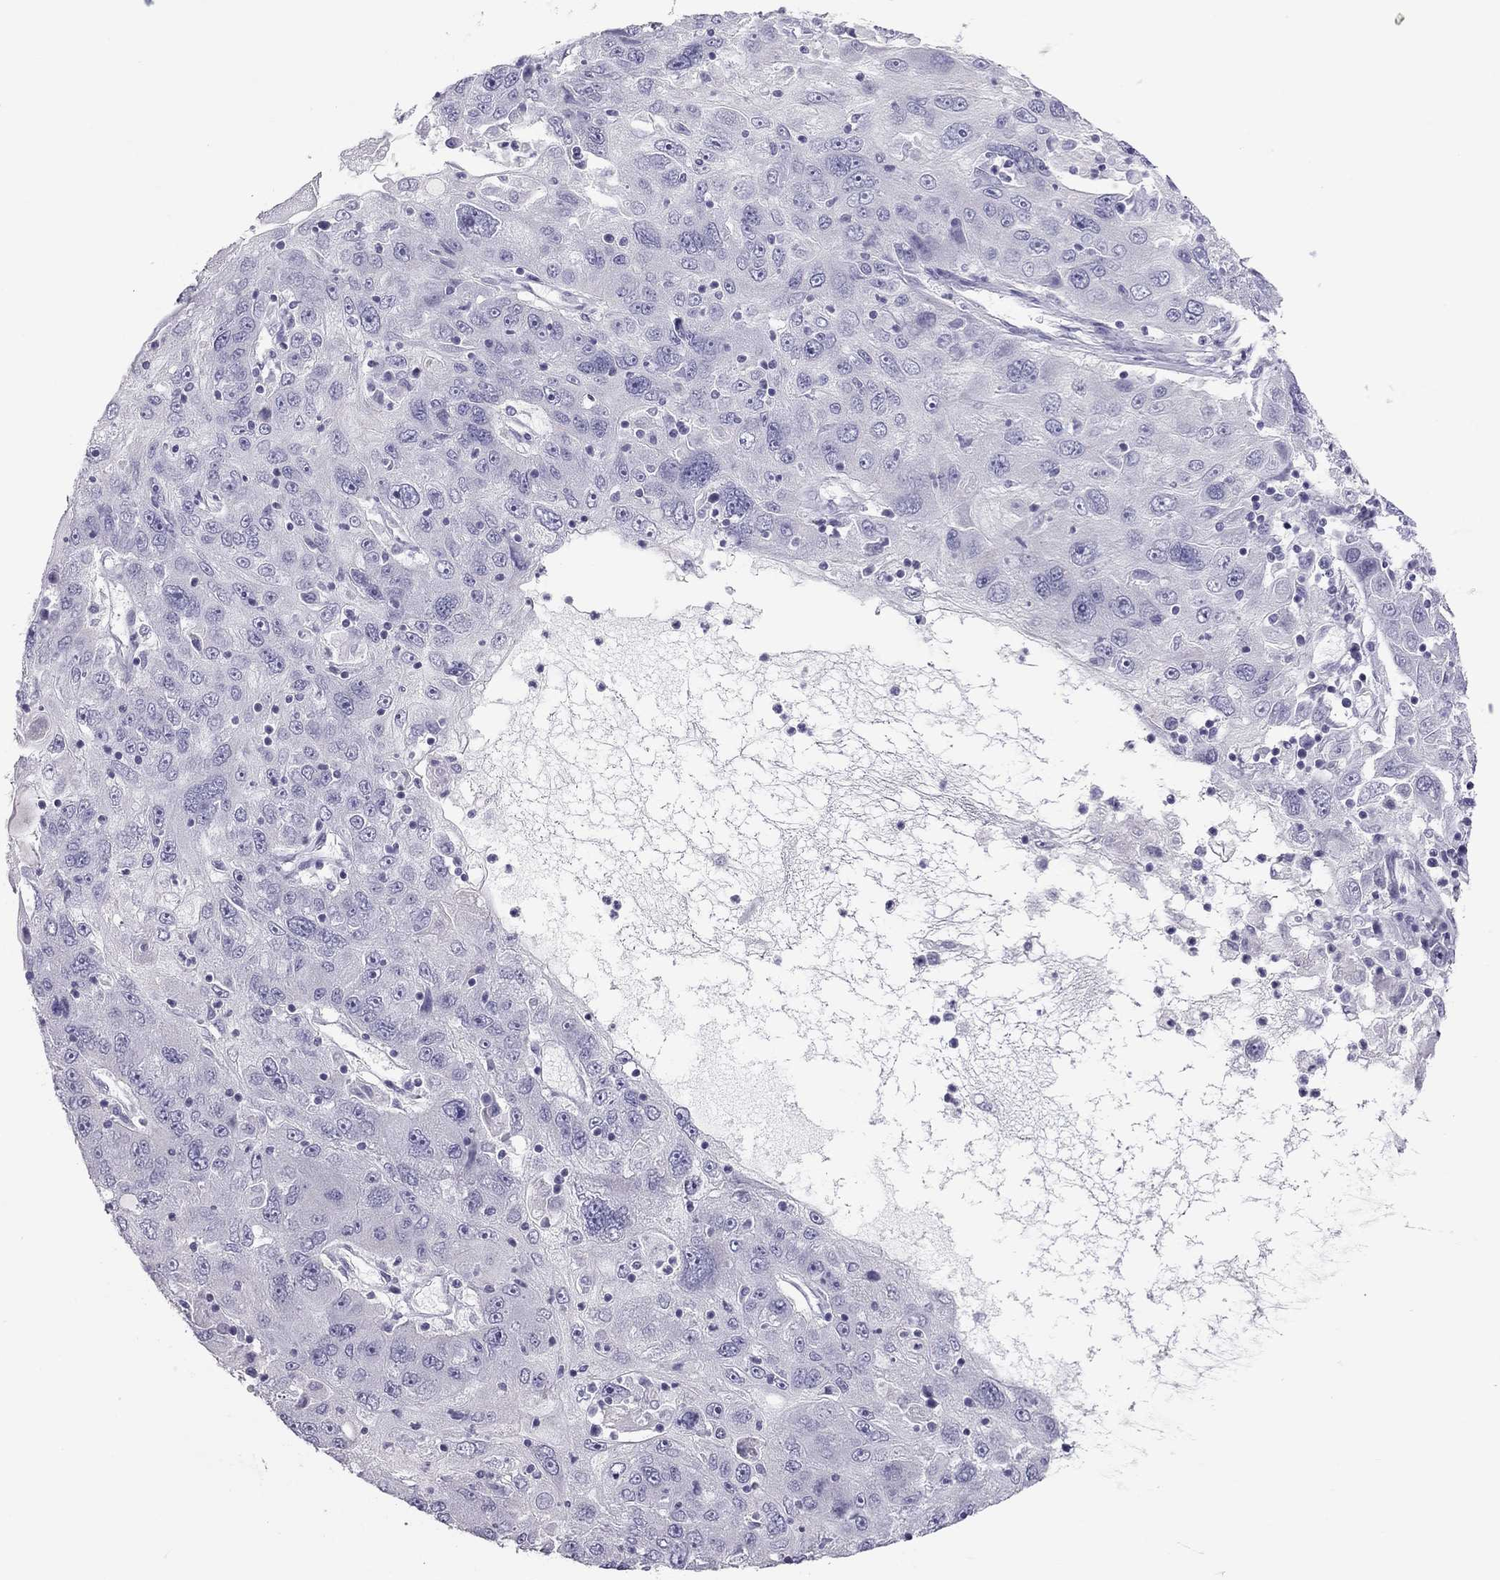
{"staining": {"intensity": "negative", "quantity": "none", "location": "none"}, "tissue": "stomach cancer", "cell_type": "Tumor cells", "image_type": "cancer", "snomed": [{"axis": "morphology", "description": "Adenocarcinoma, NOS"}, {"axis": "topography", "description": "Stomach"}], "caption": "The immunohistochemistry (IHC) micrograph has no significant staining in tumor cells of stomach cancer (adenocarcinoma) tissue. Nuclei are stained in blue.", "gene": "TEX14", "patient": {"sex": "male", "age": 56}}